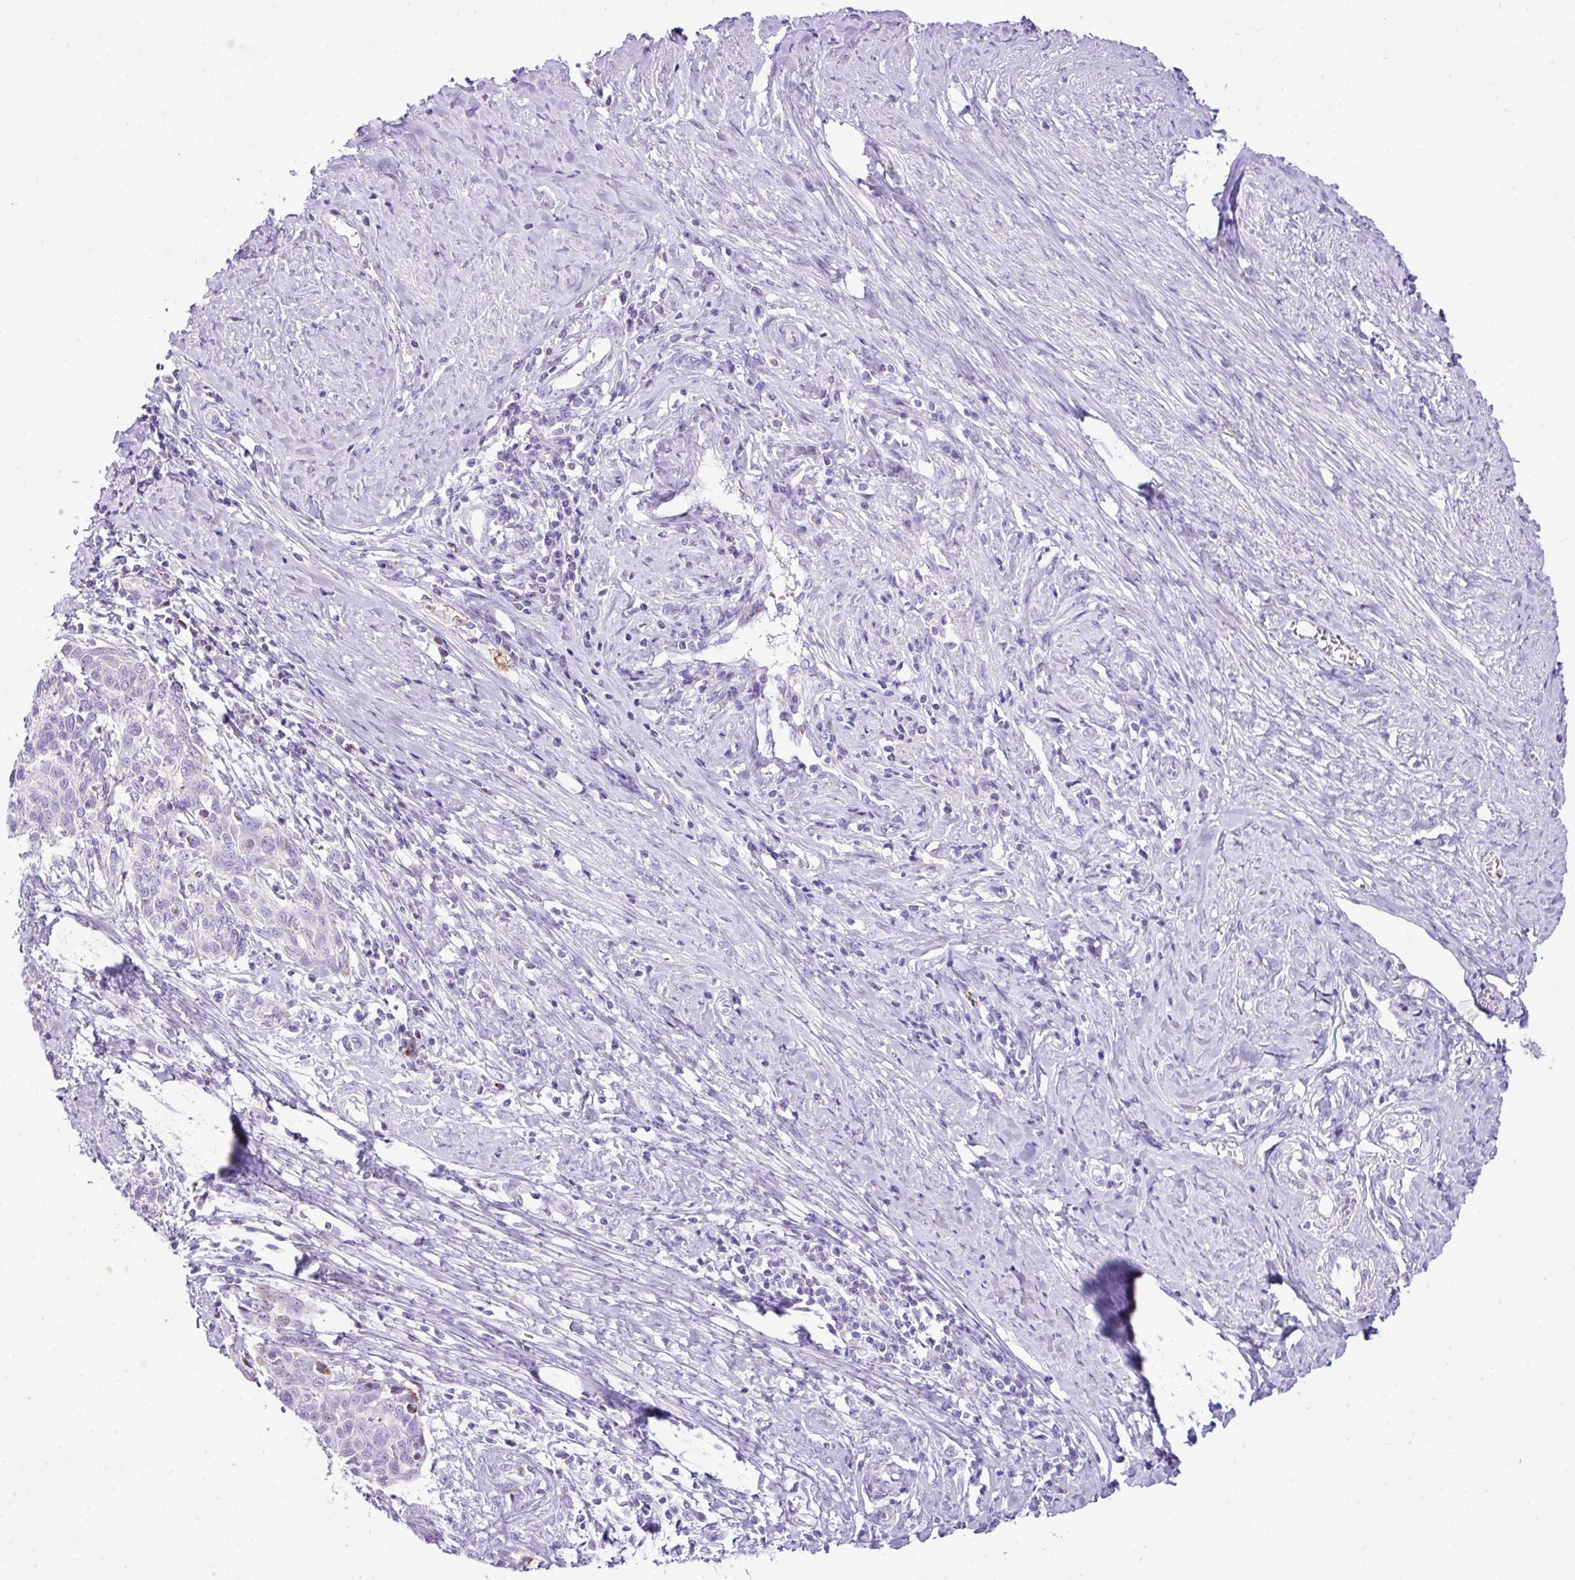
{"staining": {"intensity": "negative", "quantity": "none", "location": "none"}, "tissue": "cervical cancer", "cell_type": "Tumor cells", "image_type": "cancer", "snomed": [{"axis": "morphology", "description": "Squamous cell carcinoma, NOS"}, {"axis": "topography", "description": "Cervix"}], "caption": "Immunohistochemistry photomicrograph of human squamous cell carcinoma (cervical) stained for a protein (brown), which shows no expression in tumor cells.", "gene": "RCAN2", "patient": {"sex": "female", "age": 39}}